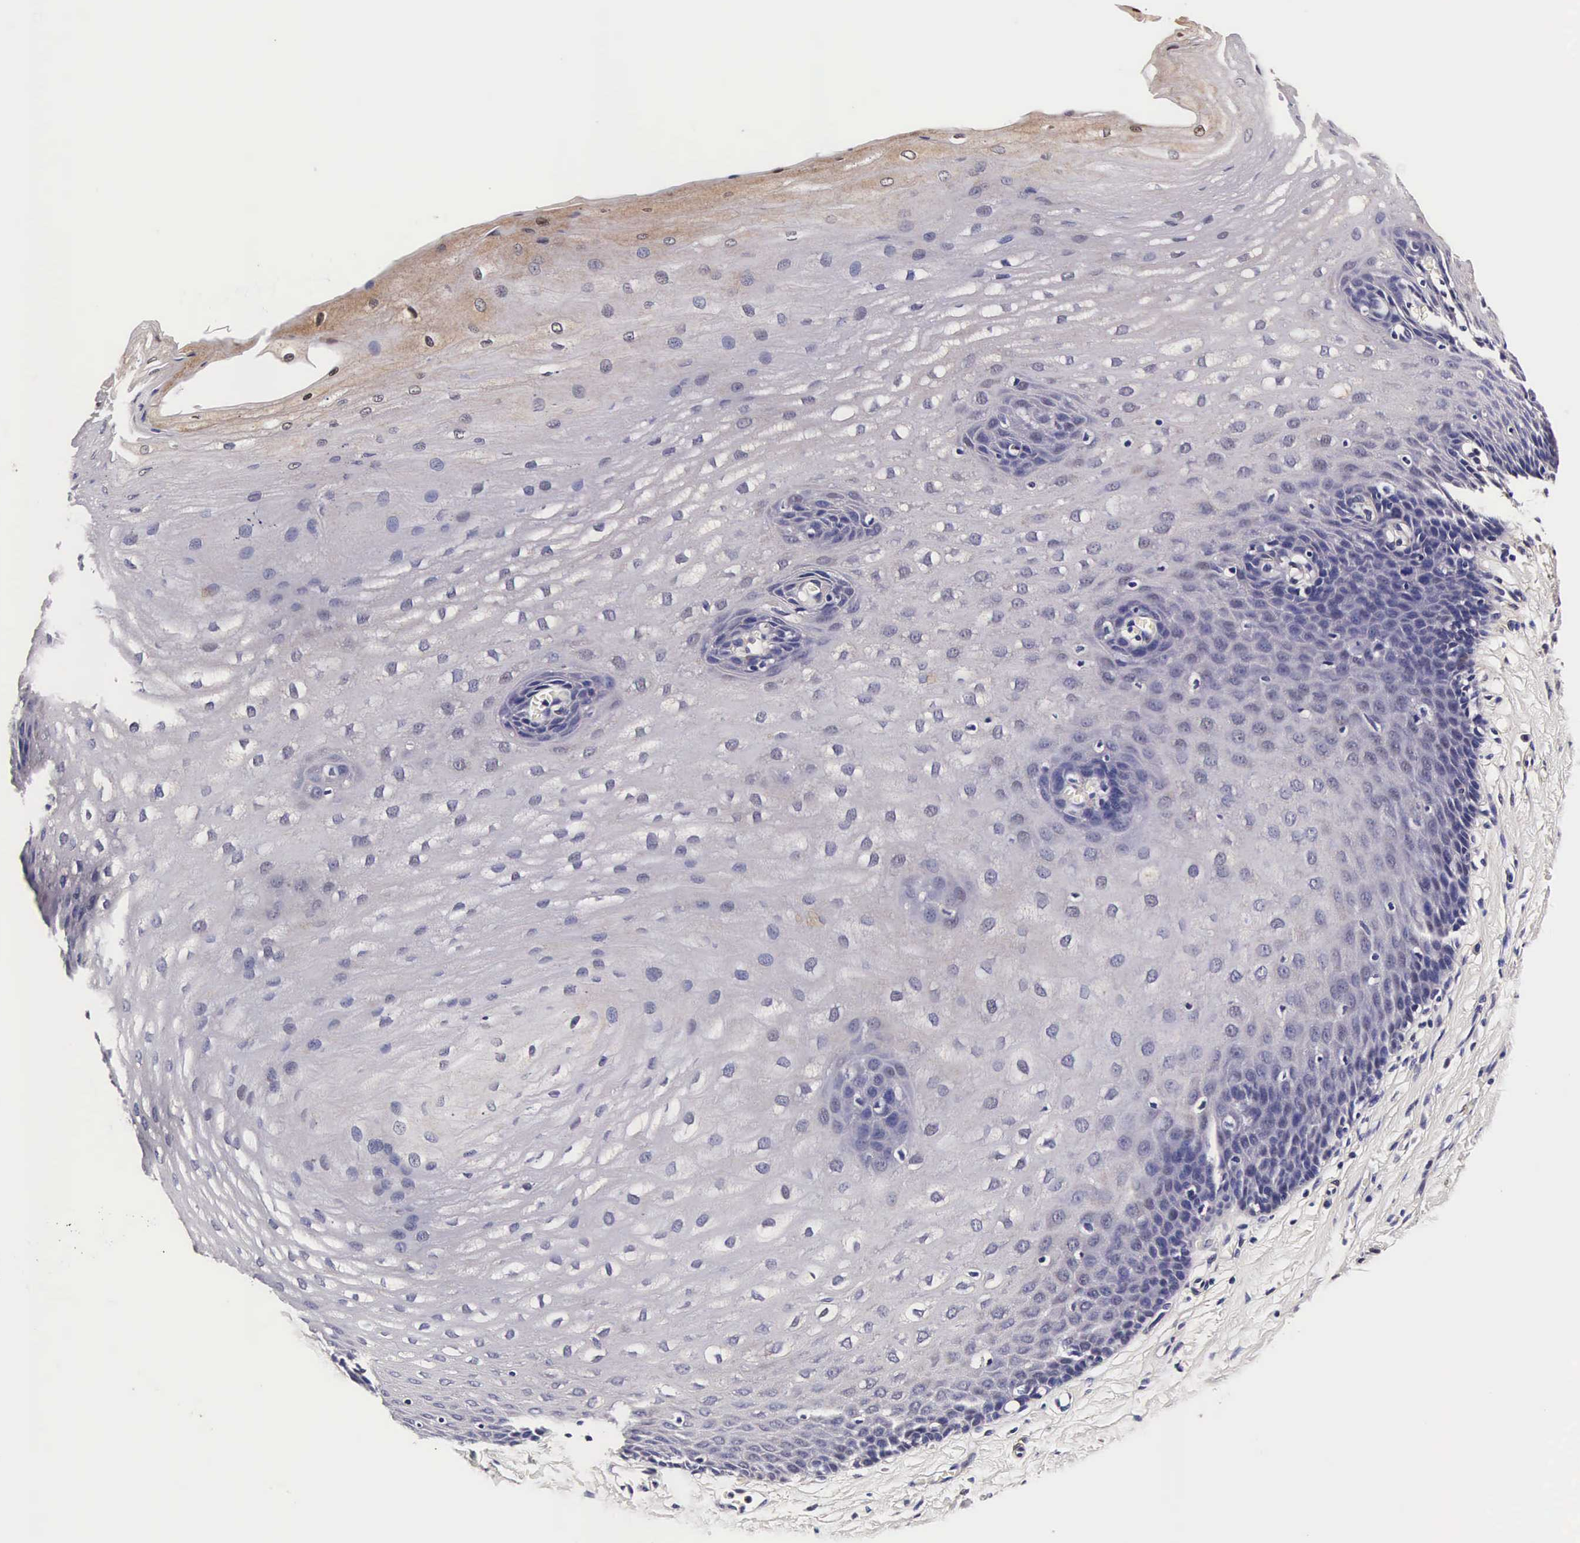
{"staining": {"intensity": "weak", "quantity": "<25%", "location": "cytoplasmic/membranous,nuclear"}, "tissue": "esophagus", "cell_type": "Squamous epithelial cells", "image_type": "normal", "snomed": [{"axis": "morphology", "description": "Normal tissue, NOS"}, {"axis": "topography", "description": "Esophagus"}], "caption": "Micrograph shows no significant protein expression in squamous epithelial cells of benign esophagus.", "gene": "TECPR2", "patient": {"sex": "male", "age": 70}}